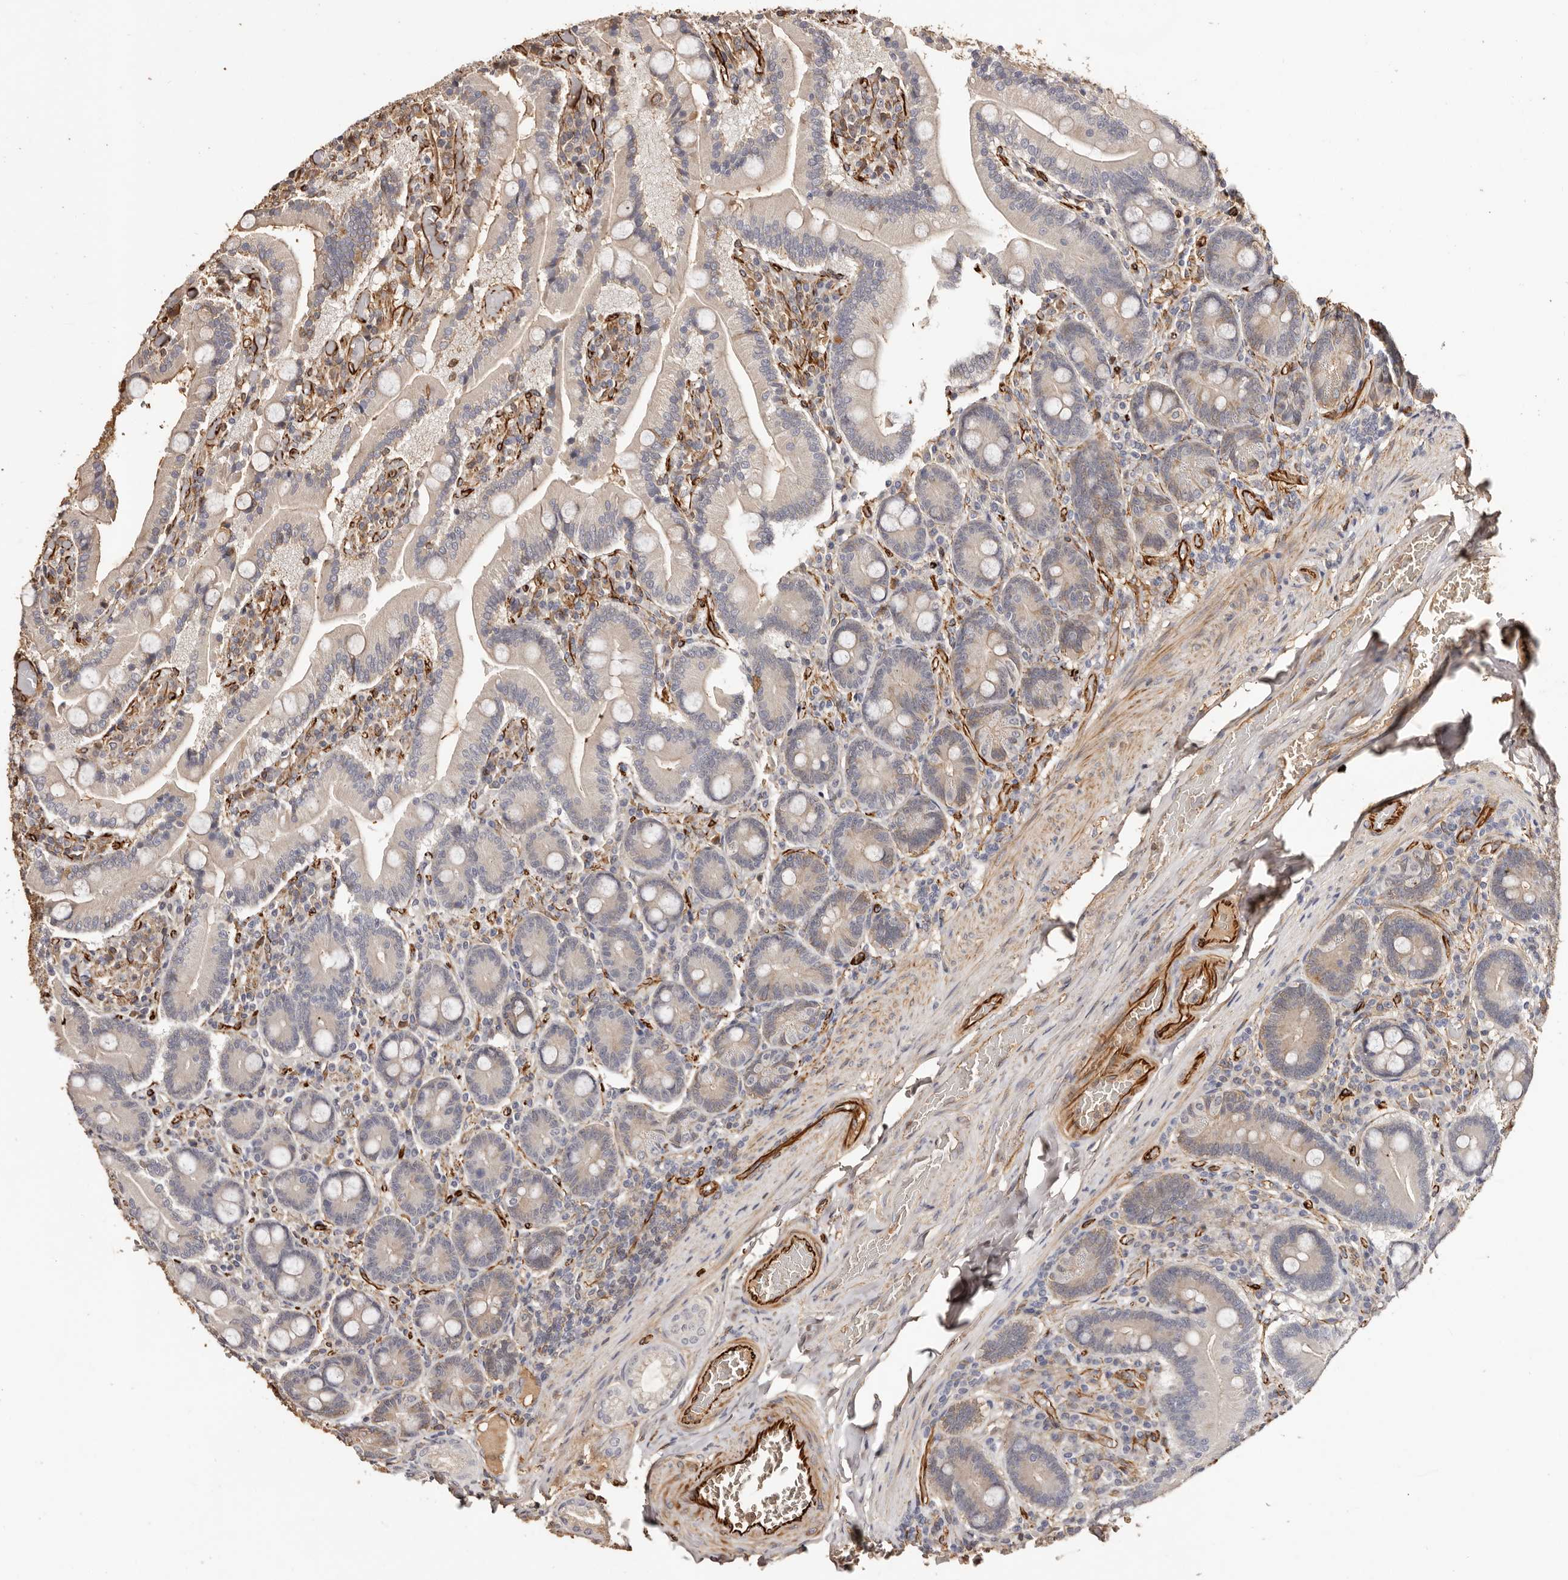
{"staining": {"intensity": "moderate", "quantity": "<25%", "location": "cytoplasmic/membranous"}, "tissue": "duodenum", "cell_type": "Glandular cells", "image_type": "normal", "snomed": [{"axis": "morphology", "description": "Normal tissue, NOS"}, {"axis": "topography", "description": "Duodenum"}], "caption": "Brown immunohistochemical staining in normal duodenum demonstrates moderate cytoplasmic/membranous expression in approximately <25% of glandular cells. Nuclei are stained in blue.", "gene": "ZNF557", "patient": {"sex": "female", "age": 62}}